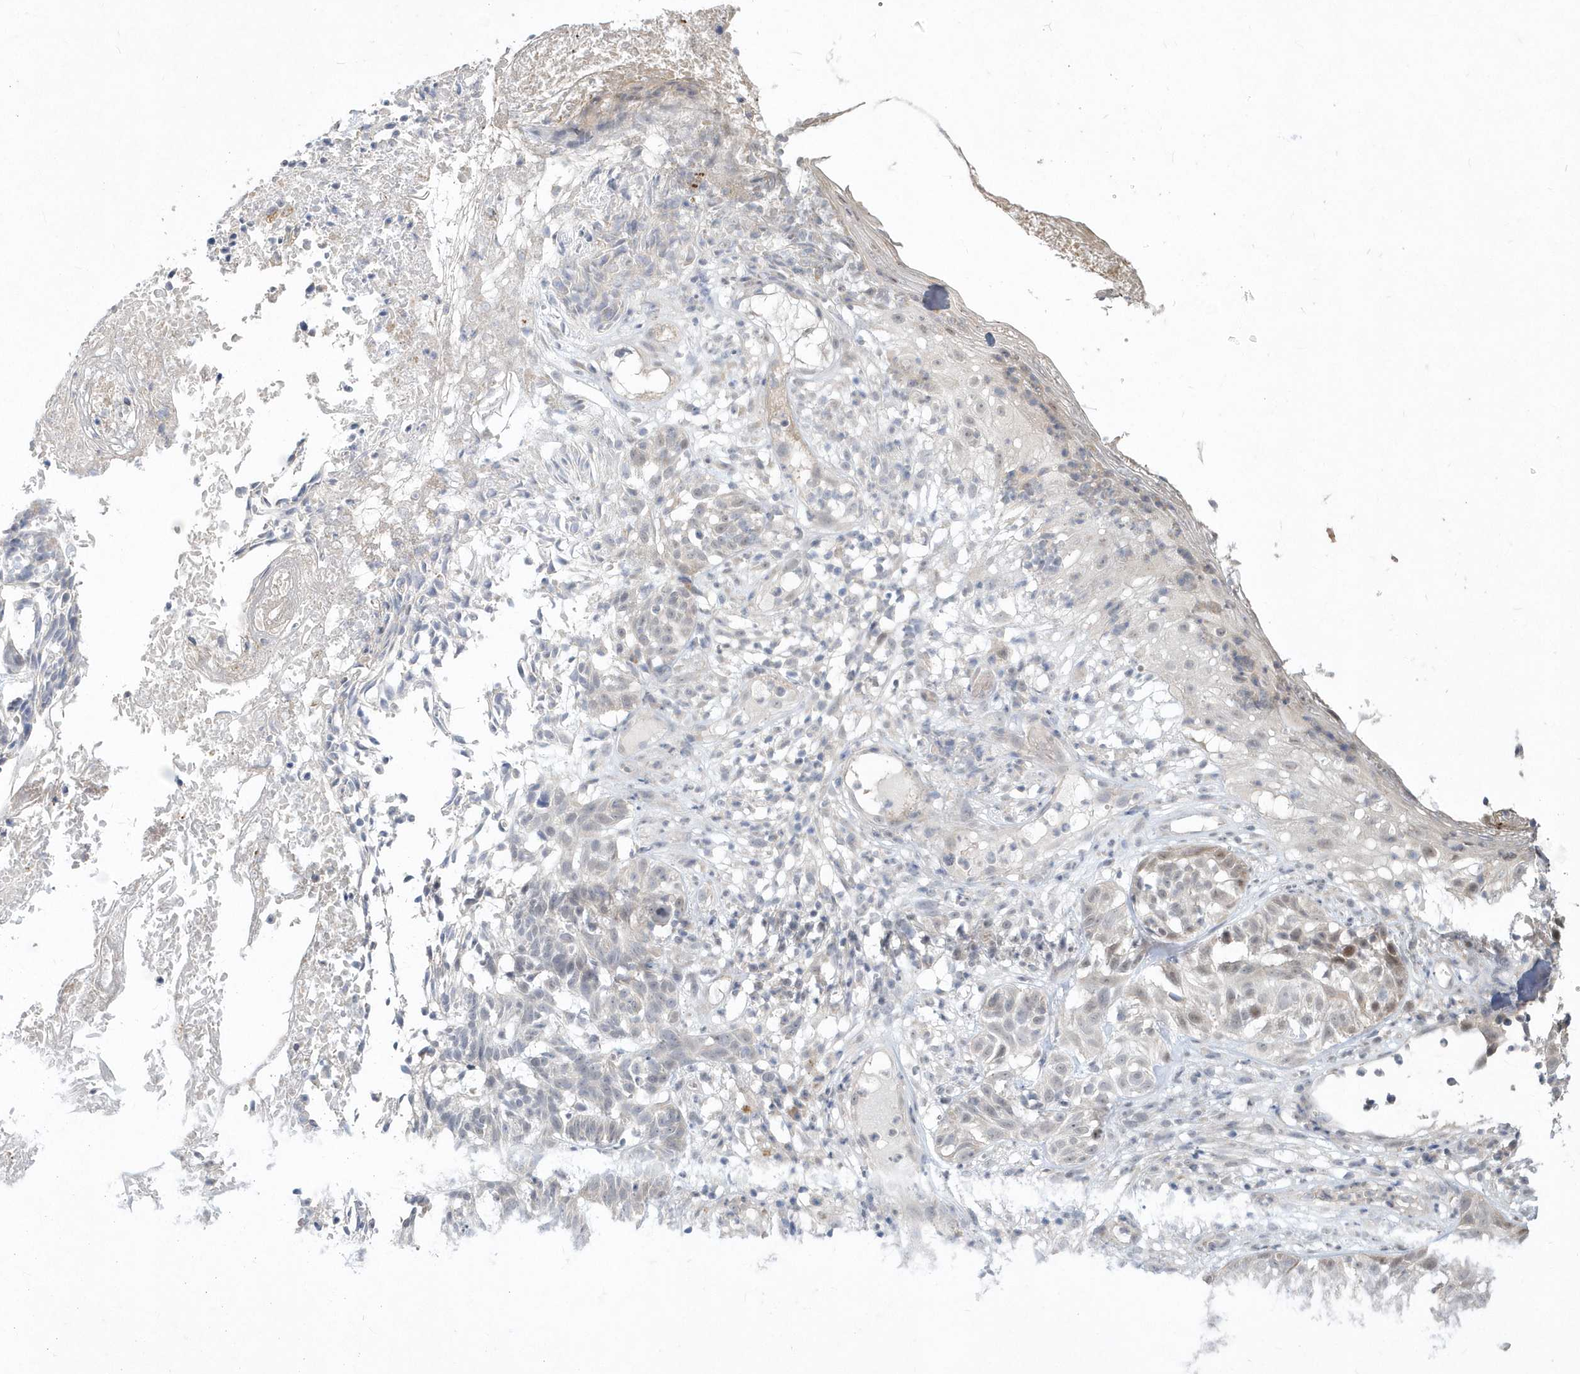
{"staining": {"intensity": "negative", "quantity": "none", "location": "none"}, "tissue": "skin cancer", "cell_type": "Tumor cells", "image_type": "cancer", "snomed": [{"axis": "morphology", "description": "Basal cell carcinoma"}, {"axis": "topography", "description": "Skin"}], "caption": "This image is of basal cell carcinoma (skin) stained with immunohistochemistry (IHC) to label a protein in brown with the nuclei are counter-stained blue. There is no staining in tumor cells.", "gene": "TSPEAR", "patient": {"sex": "male", "age": 85}}